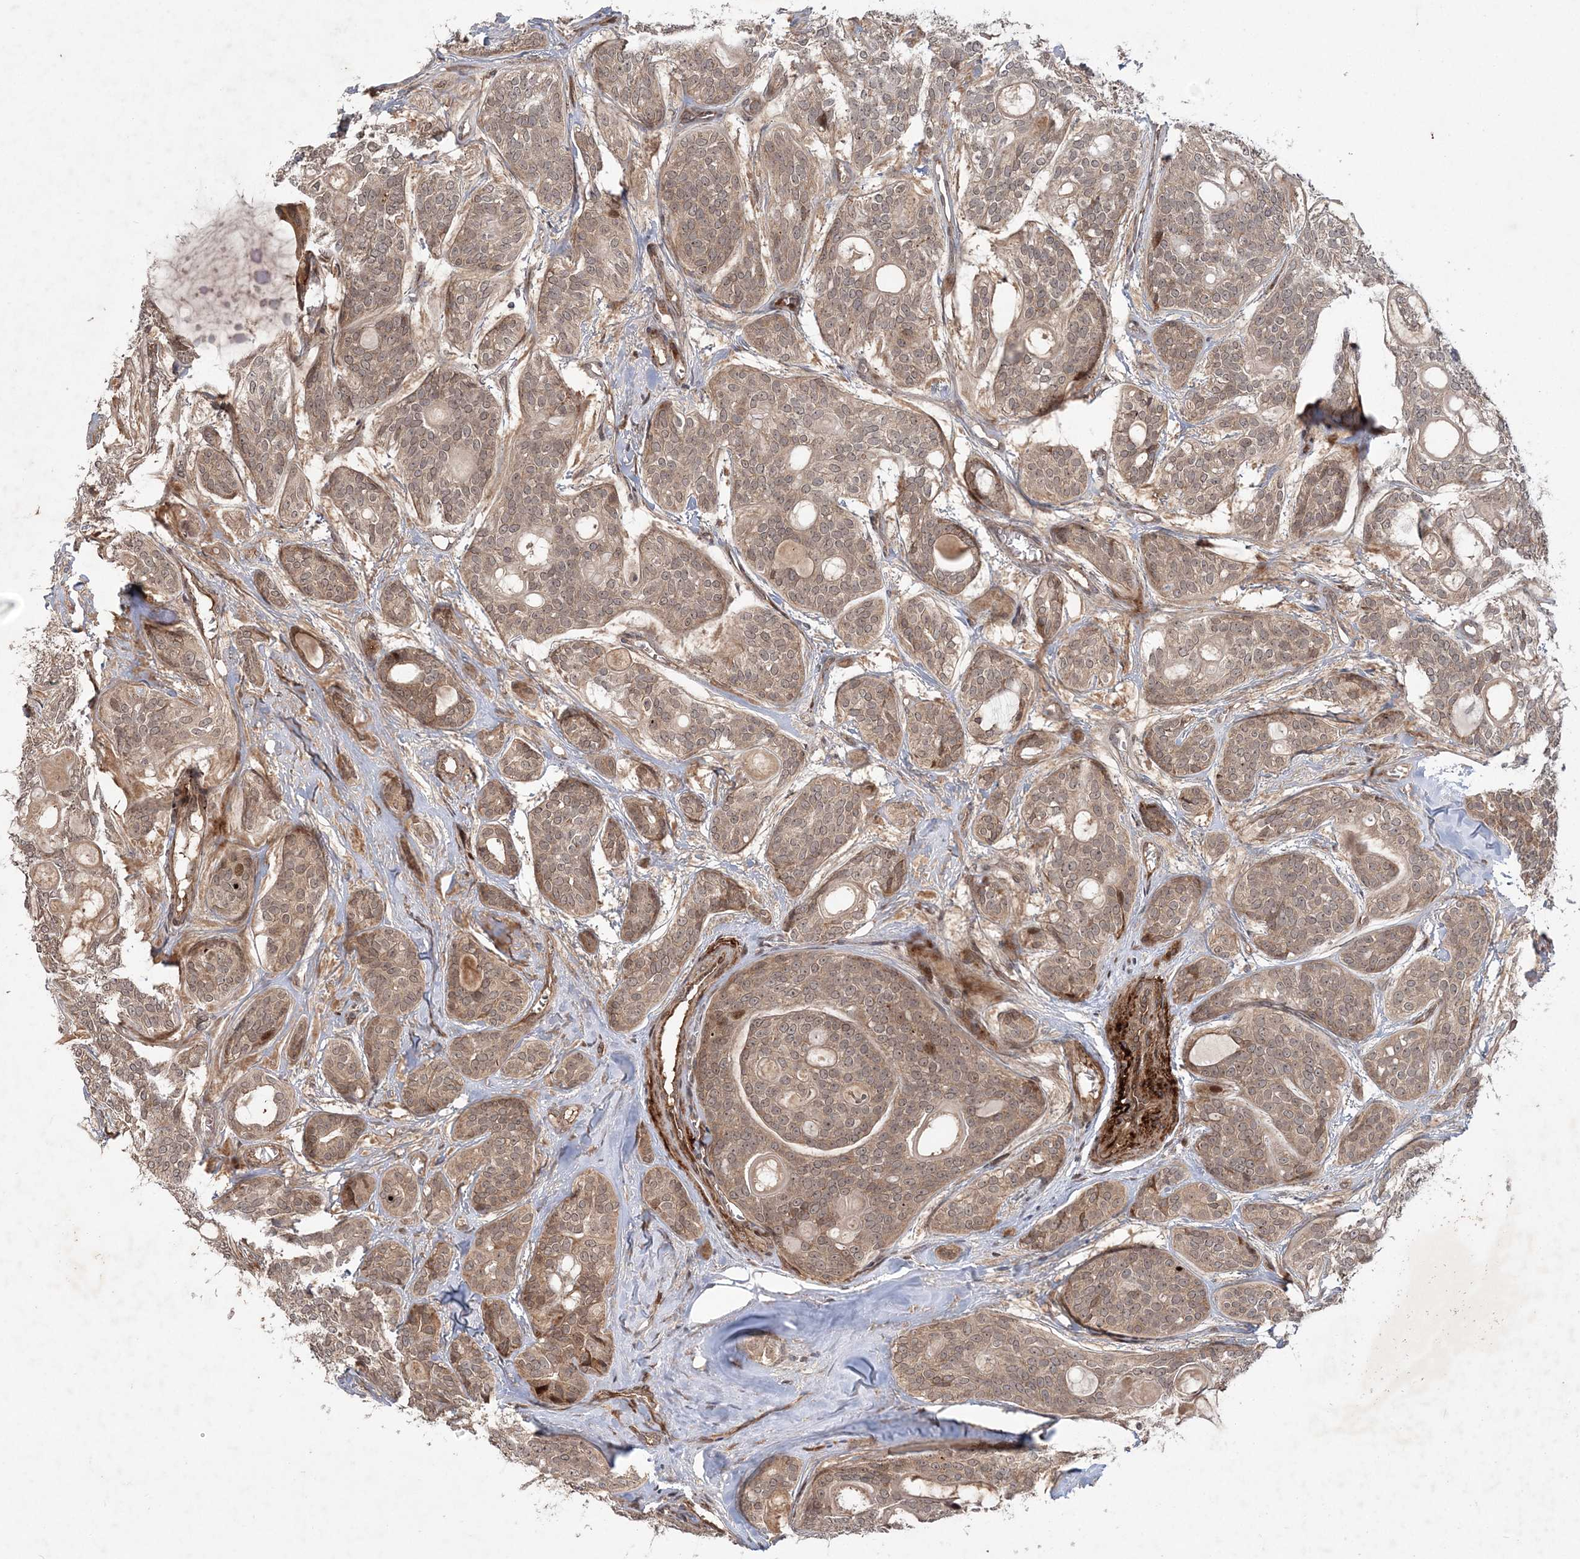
{"staining": {"intensity": "weak", "quantity": ">75%", "location": "cytoplasmic/membranous,nuclear"}, "tissue": "head and neck cancer", "cell_type": "Tumor cells", "image_type": "cancer", "snomed": [{"axis": "morphology", "description": "Adenocarcinoma, NOS"}, {"axis": "topography", "description": "Head-Neck"}], "caption": "A histopathology image of human head and neck adenocarcinoma stained for a protein exhibits weak cytoplasmic/membranous and nuclear brown staining in tumor cells.", "gene": "UBTD2", "patient": {"sex": "male", "age": 66}}